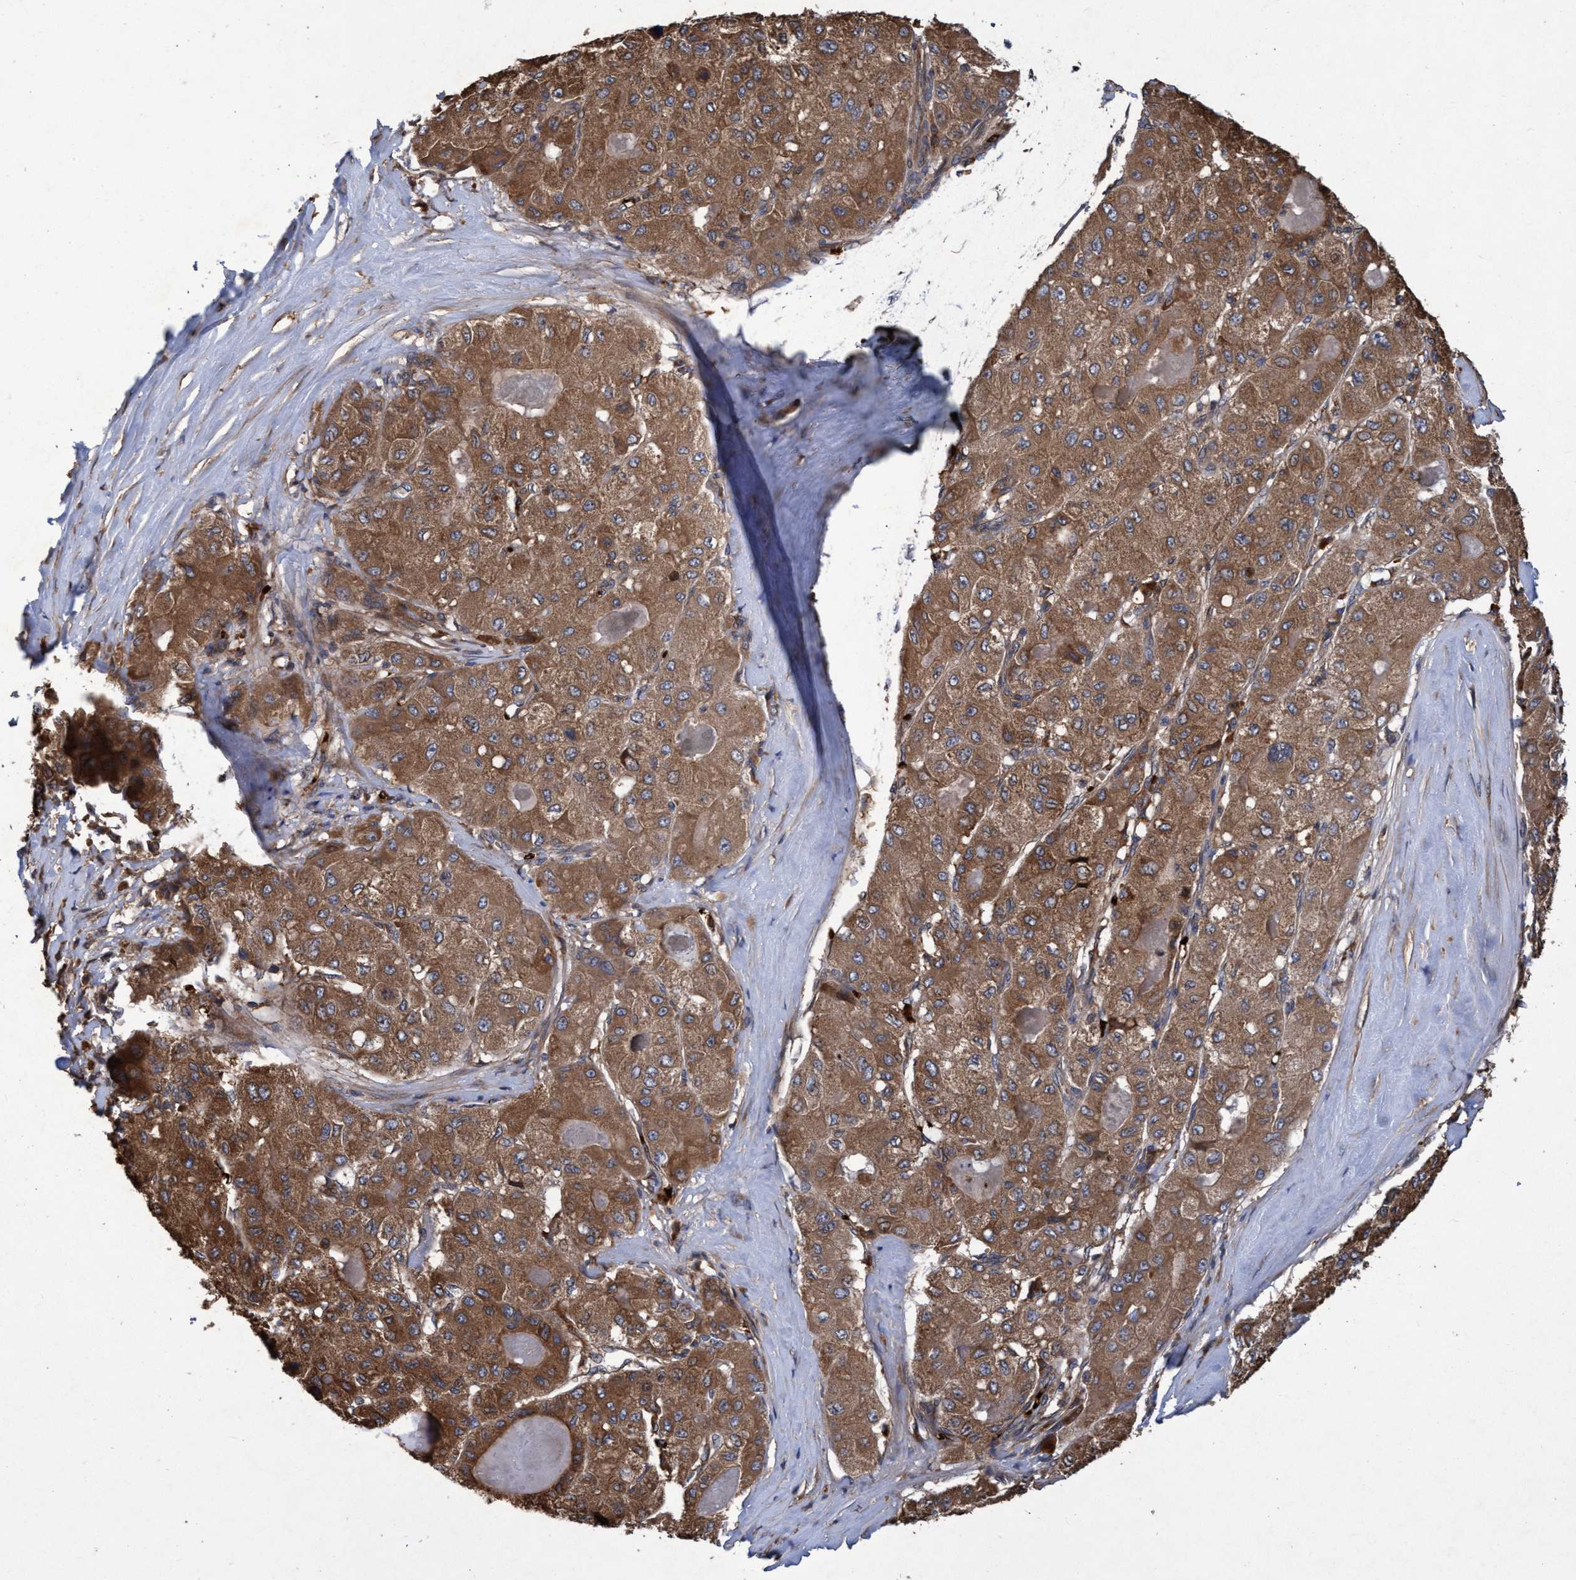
{"staining": {"intensity": "moderate", "quantity": ">75%", "location": "cytoplasmic/membranous"}, "tissue": "liver cancer", "cell_type": "Tumor cells", "image_type": "cancer", "snomed": [{"axis": "morphology", "description": "Carcinoma, Hepatocellular, NOS"}, {"axis": "topography", "description": "Liver"}], "caption": "IHC (DAB (3,3'-diaminobenzidine)) staining of human liver hepatocellular carcinoma displays moderate cytoplasmic/membranous protein expression in about >75% of tumor cells.", "gene": "CHMP6", "patient": {"sex": "male", "age": 80}}